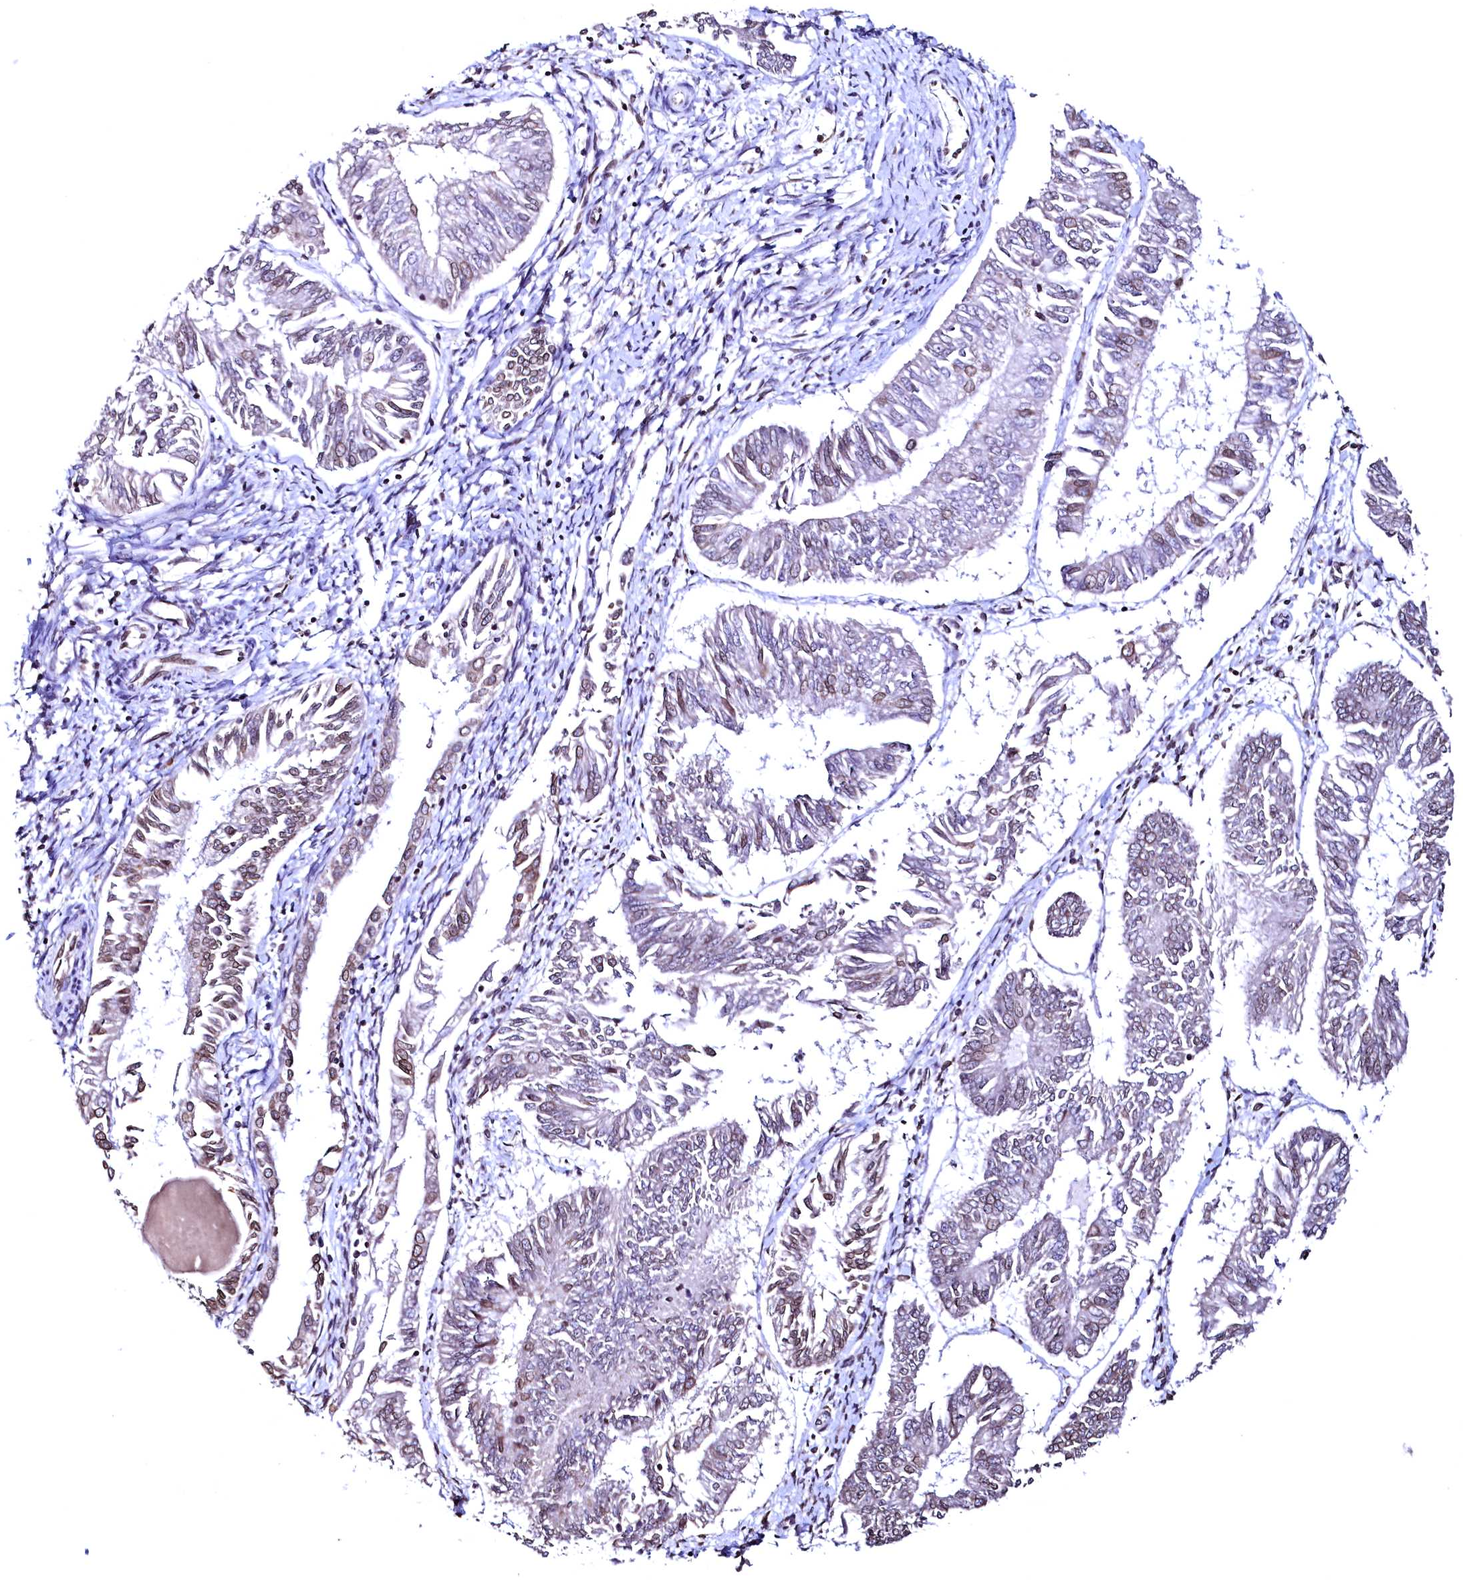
{"staining": {"intensity": "moderate", "quantity": "<25%", "location": "cytoplasmic/membranous,nuclear"}, "tissue": "endometrial cancer", "cell_type": "Tumor cells", "image_type": "cancer", "snomed": [{"axis": "morphology", "description": "Adenocarcinoma, NOS"}, {"axis": "topography", "description": "Endometrium"}], "caption": "Protein staining demonstrates moderate cytoplasmic/membranous and nuclear expression in about <25% of tumor cells in adenocarcinoma (endometrial).", "gene": "HAND1", "patient": {"sex": "female", "age": 58}}